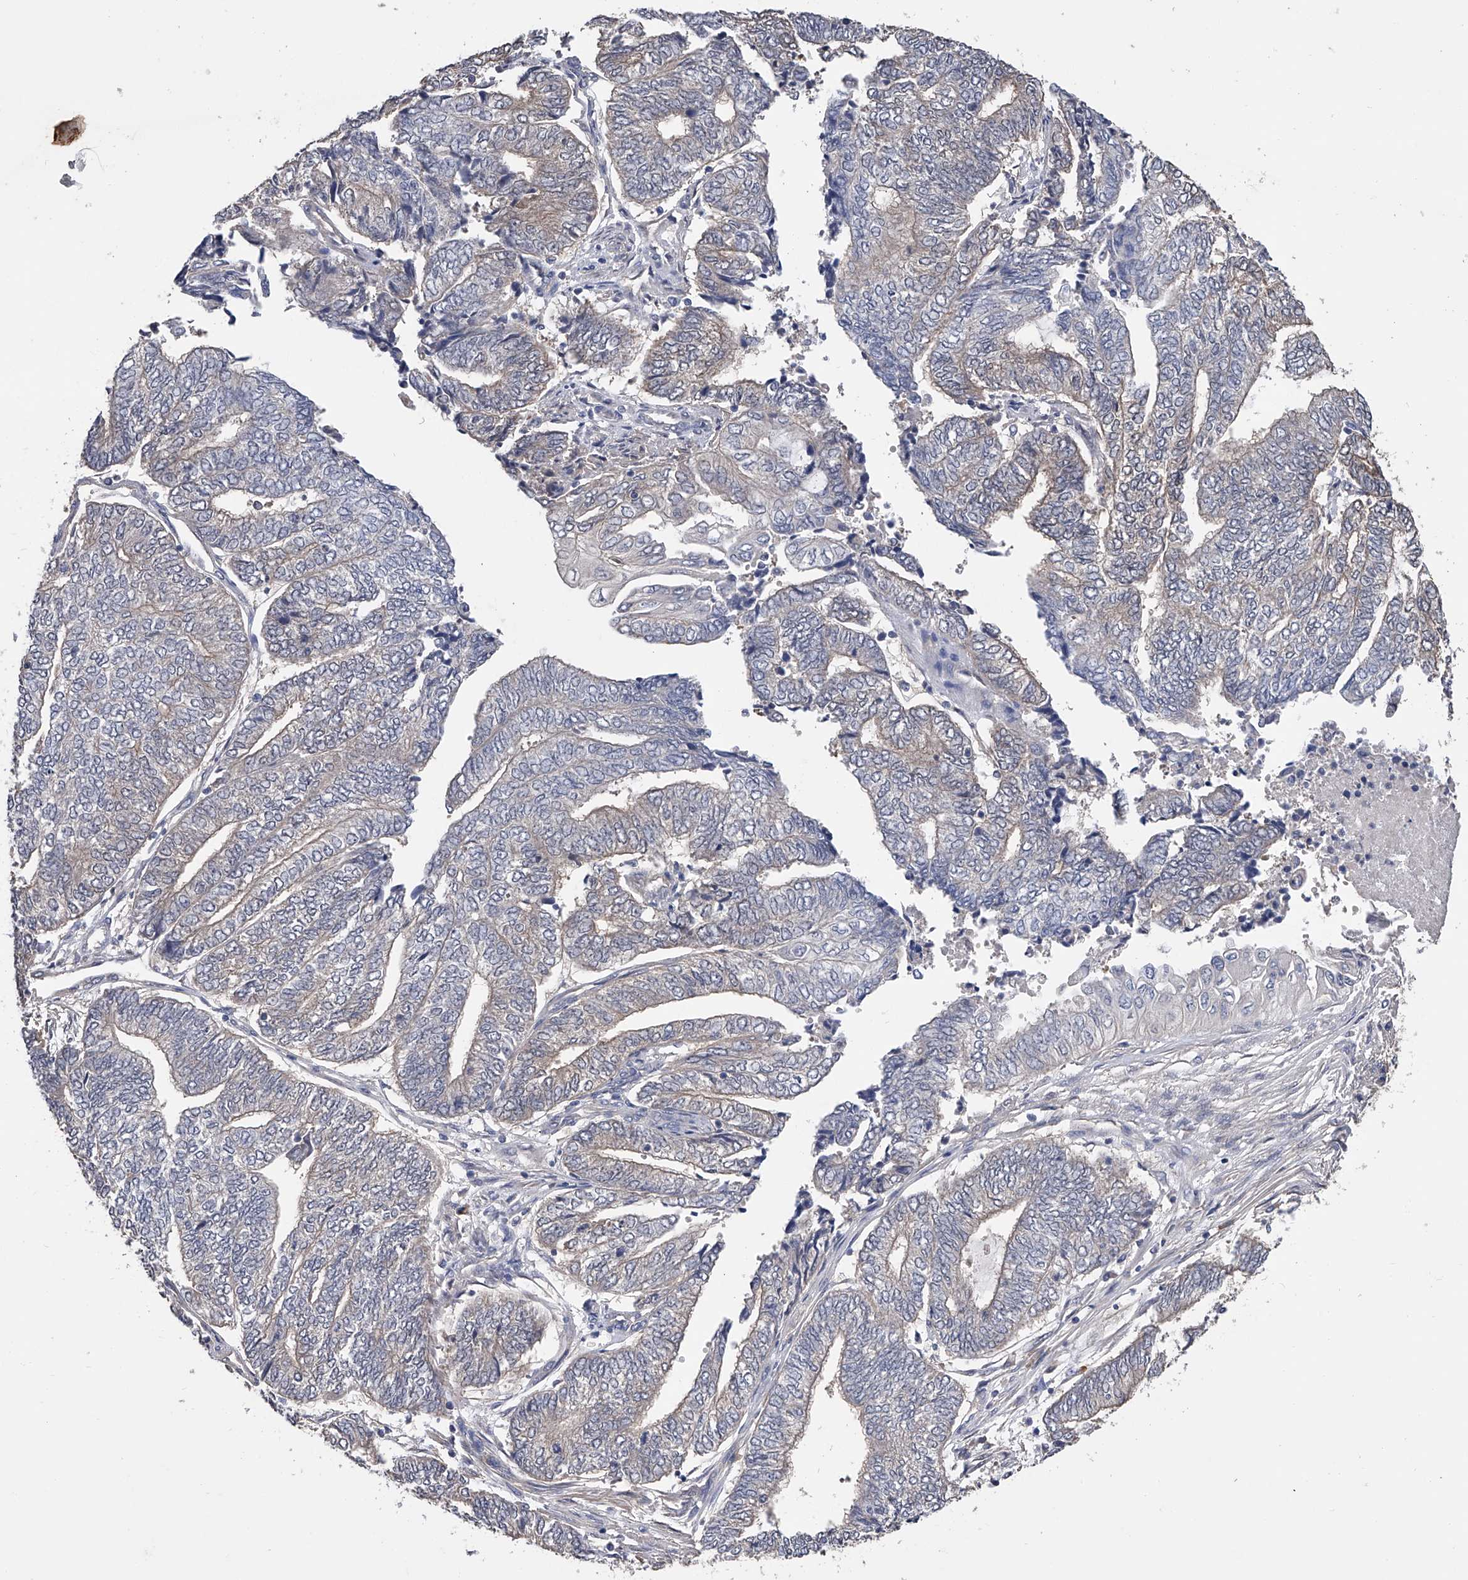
{"staining": {"intensity": "negative", "quantity": "none", "location": "none"}, "tissue": "endometrial cancer", "cell_type": "Tumor cells", "image_type": "cancer", "snomed": [{"axis": "morphology", "description": "Adenocarcinoma, NOS"}, {"axis": "topography", "description": "Uterus"}, {"axis": "topography", "description": "Endometrium"}], "caption": "Protein analysis of endometrial cancer (adenocarcinoma) reveals no significant staining in tumor cells. The staining is performed using DAB brown chromogen with nuclei counter-stained in using hematoxylin.", "gene": "CFAP298", "patient": {"sex": "female", "age": 70}}